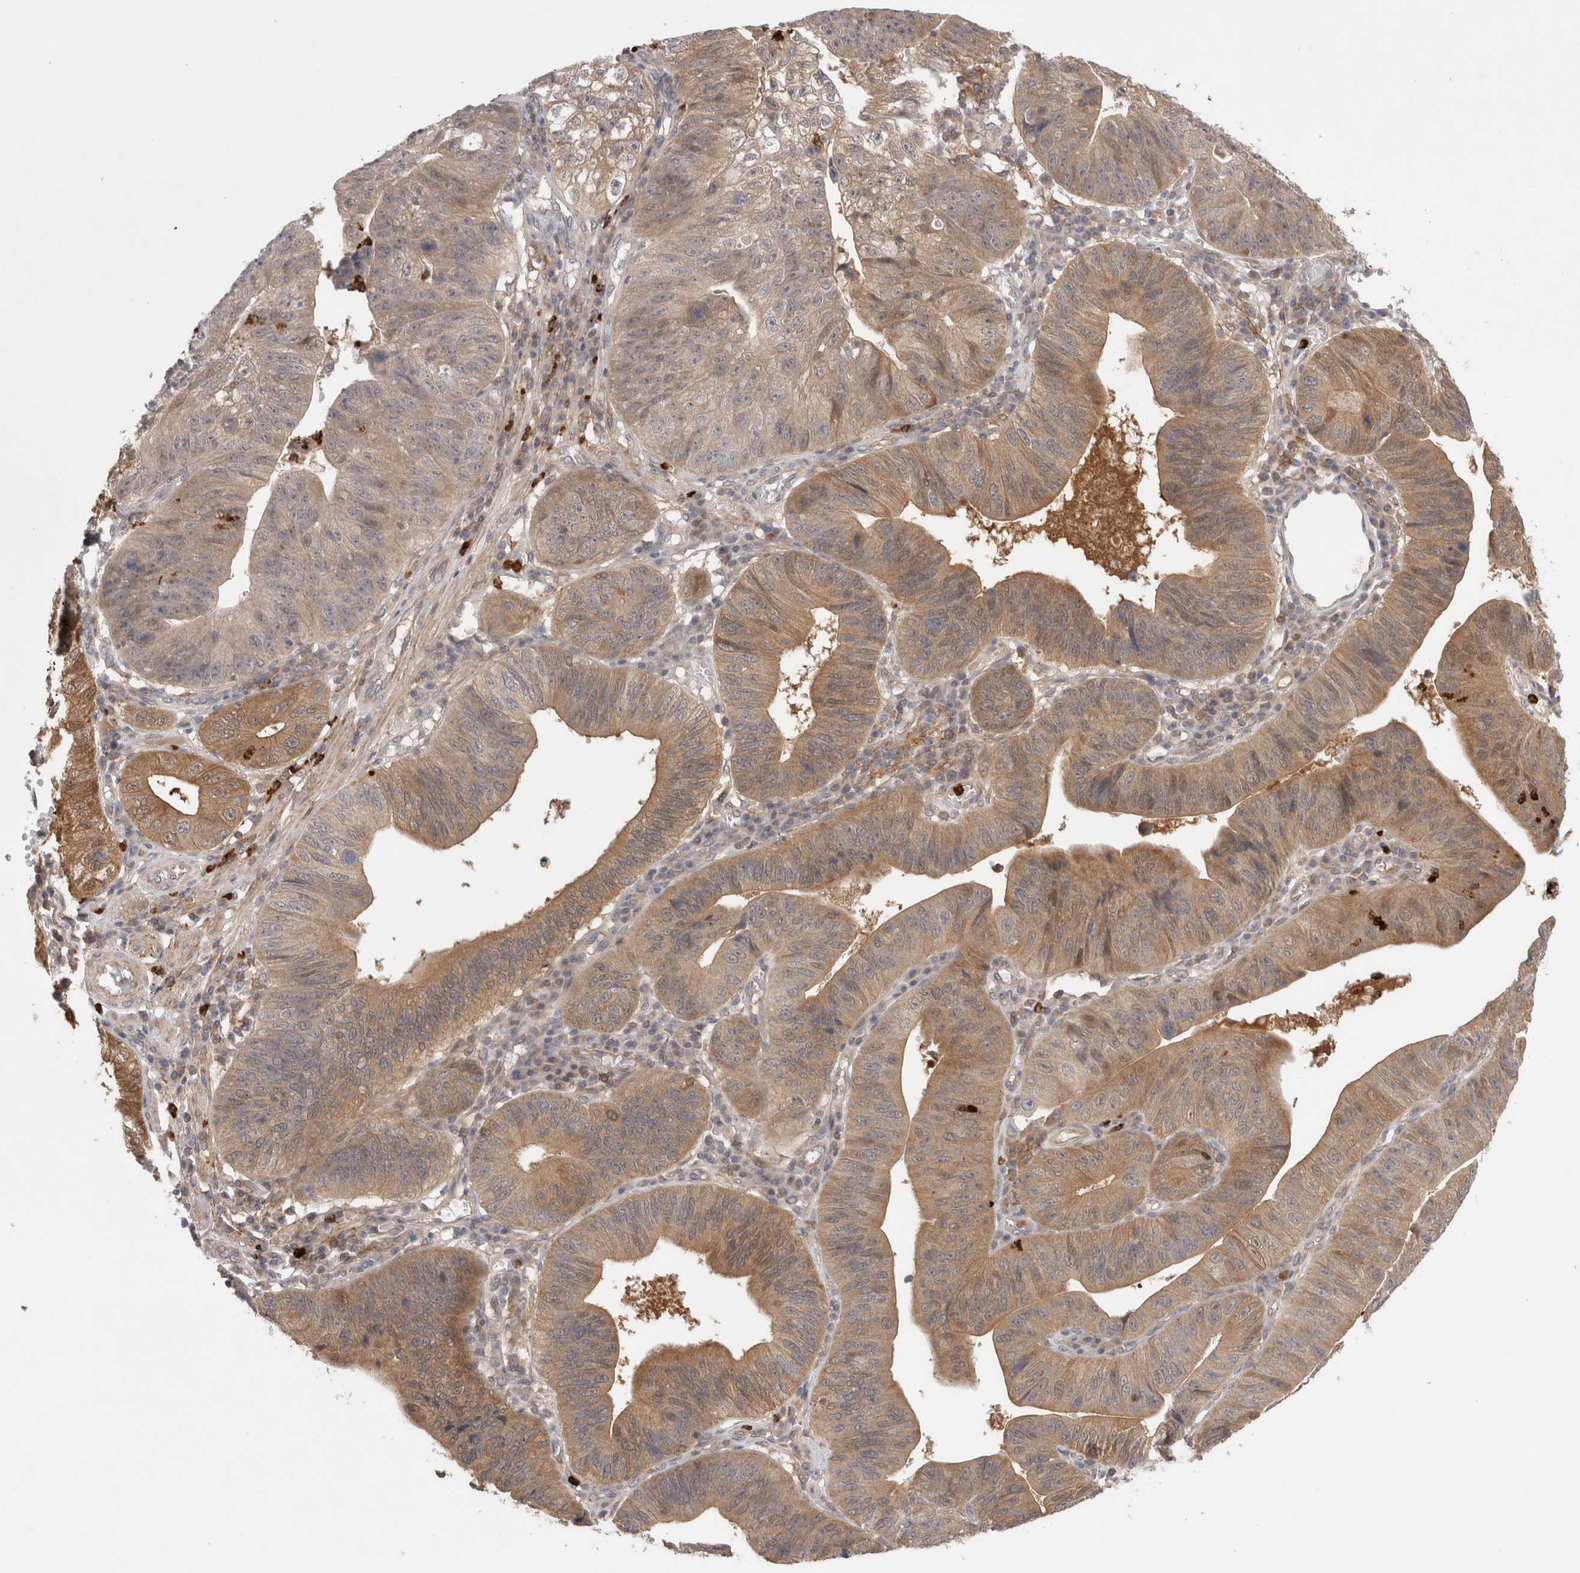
{"staining": {"intensity": "moderate", "quantity": ">75%", "location": "cytoplasmic/membranous"}, "tissue": "stomach cancer", "cell_type": "Tumor cells", "image_type": "cancer", "snomed": [{"axis": "morphology", "description": "Adenocarcinoma, NOS"}, {"axis": "topography", "description": "Stomach"}], "caption": "Adenocarcinoma (stomach) stained with immunohistochemistry (IHC) exhibits moderate cytoplasmic/membranous positivity in approximately >75% of tumor cells.", "gene": "GSDMB", "patient": {"sex": "male", "age": 59}}